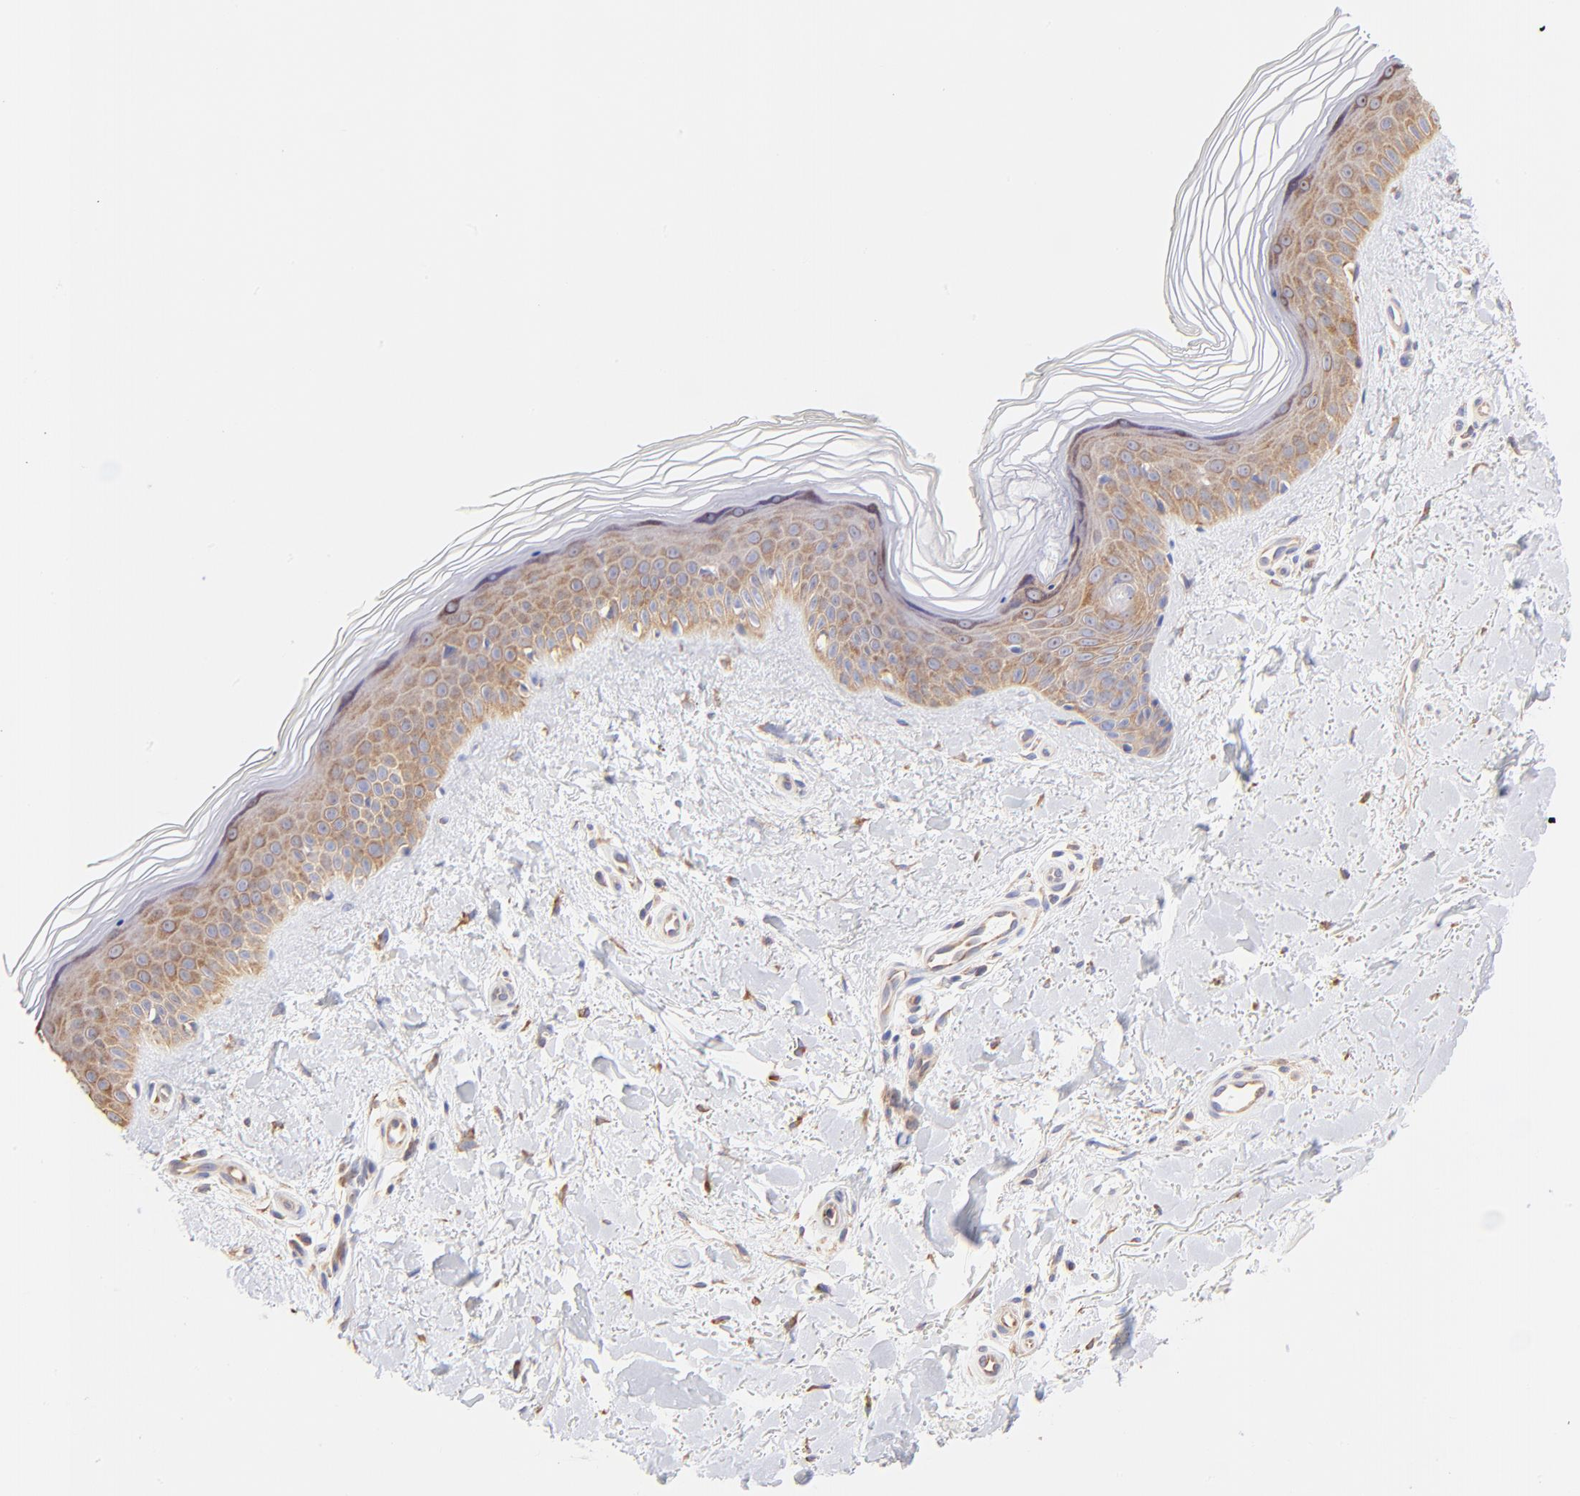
{"staining": {"intensity": "moderate", "quantity": ">75%", "location": "cytoplasmic/membranous"}, "tissue": "skin", "cell_type": "Fibroblasts", "image_type": "normal", "snomed": [{"axis": "morphology", "description": "Normal tissue, NOS"}, {"axis": "topography", "description": "Skin"}], "caption": "Human skin stained for a protein (brown) displays moderate cytoplasmic/membranous positive expression in about >75% of fibroblasts.", "gene": "RPL30", "patient": {"sex": "female", "age": 19}}